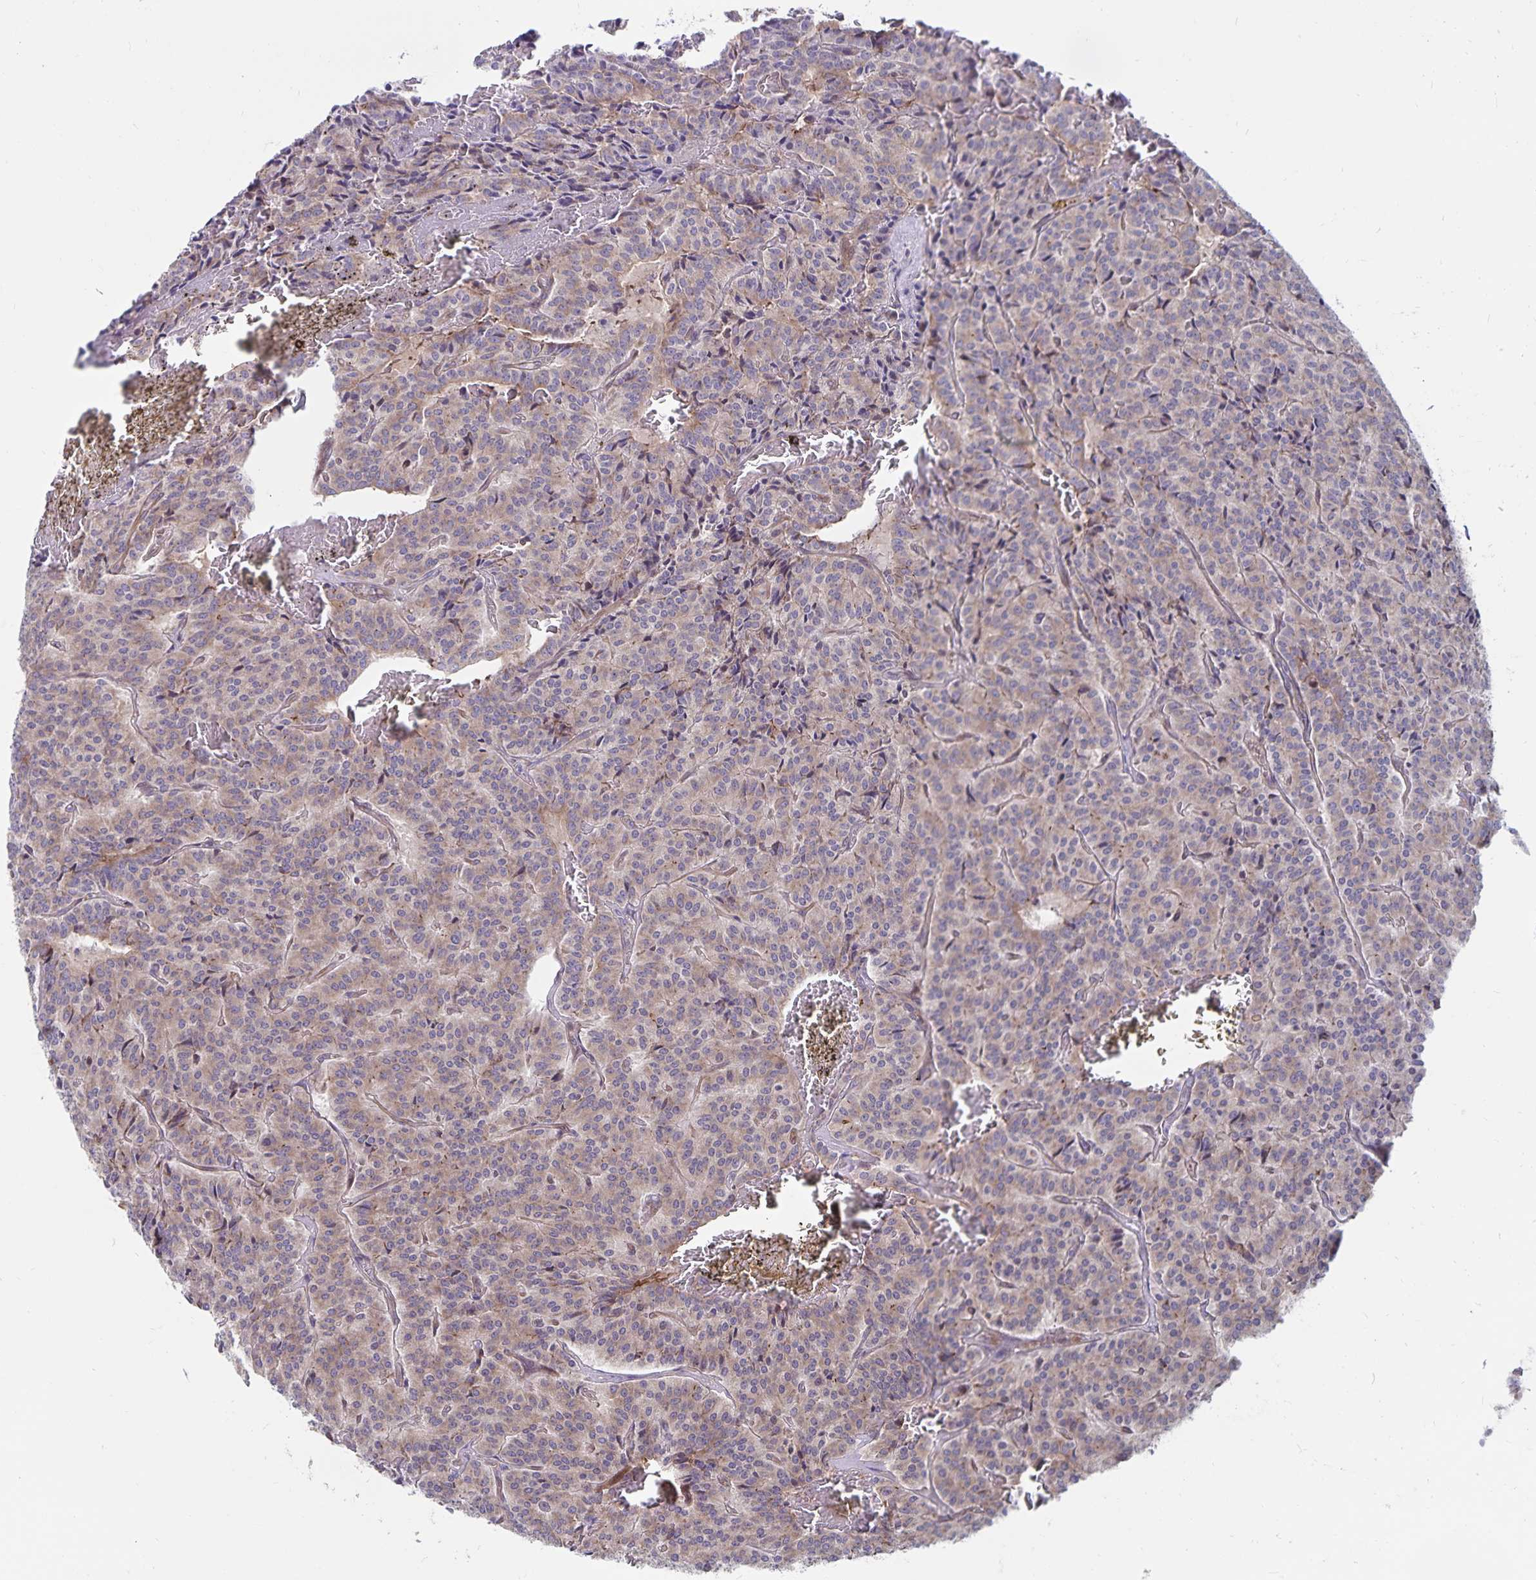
{"staining": {"intensity": "weak", "quantity": ">75%", "location": "cytoplasmic/membranous"}, "tissue": "carcinoid", "cell_type": "Tumor cells", "image_type": "cancer", "snomed": [{"axis": "morphology", "description": "Carcinoid, malignant, NOS"}, {"axis": "topography", "description": "Lung"}], "caption": "Carcinoid (malignant) tissue displays weak cytoplasmic/membranous staining in about >75% of tumor cells", "gene": "SEC62", "patient": {"sex": "male", "age": 70}}